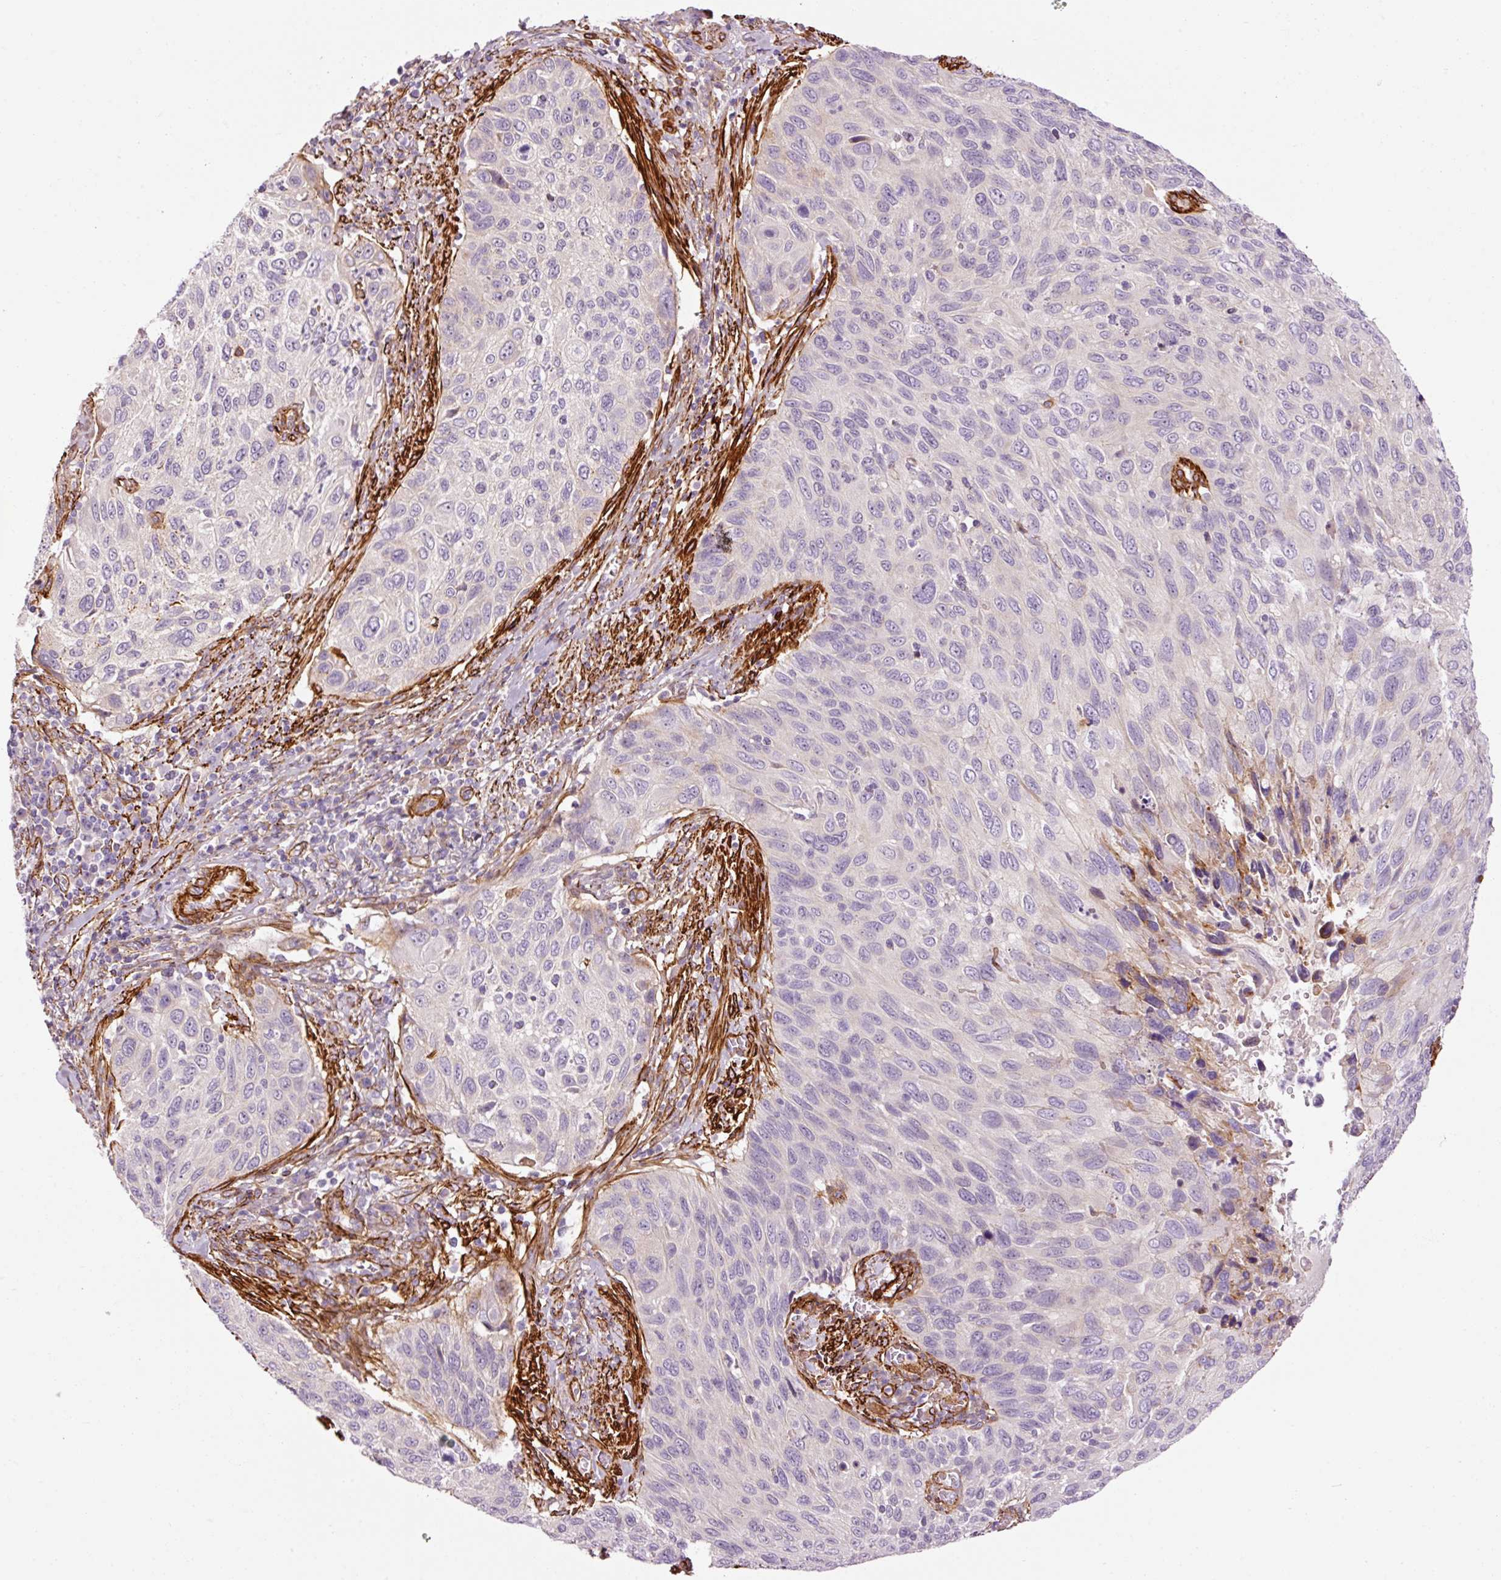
{"staining": {"intensity": "negative", "quantity": "none", "location": "none"}, "tissue": "cervical cancer", "cell_type": "Tumor cells", "image_type": "cancer", "snomed": [{"axis": "morphology", "description": "Squamous cell carcinoma, NOS"}, {"axis": "topography", "description": "Cervix"}], "caption": "Immunohistochemistry (IHC) histopathology image of neoplastic tissue: human squamous cell carcinoma (cervical) stained with DAB displays no significant protein positivity in tumor cells.", "gene": "ANKRD20A1", "patient": {"sex": "female", "age": 70}}